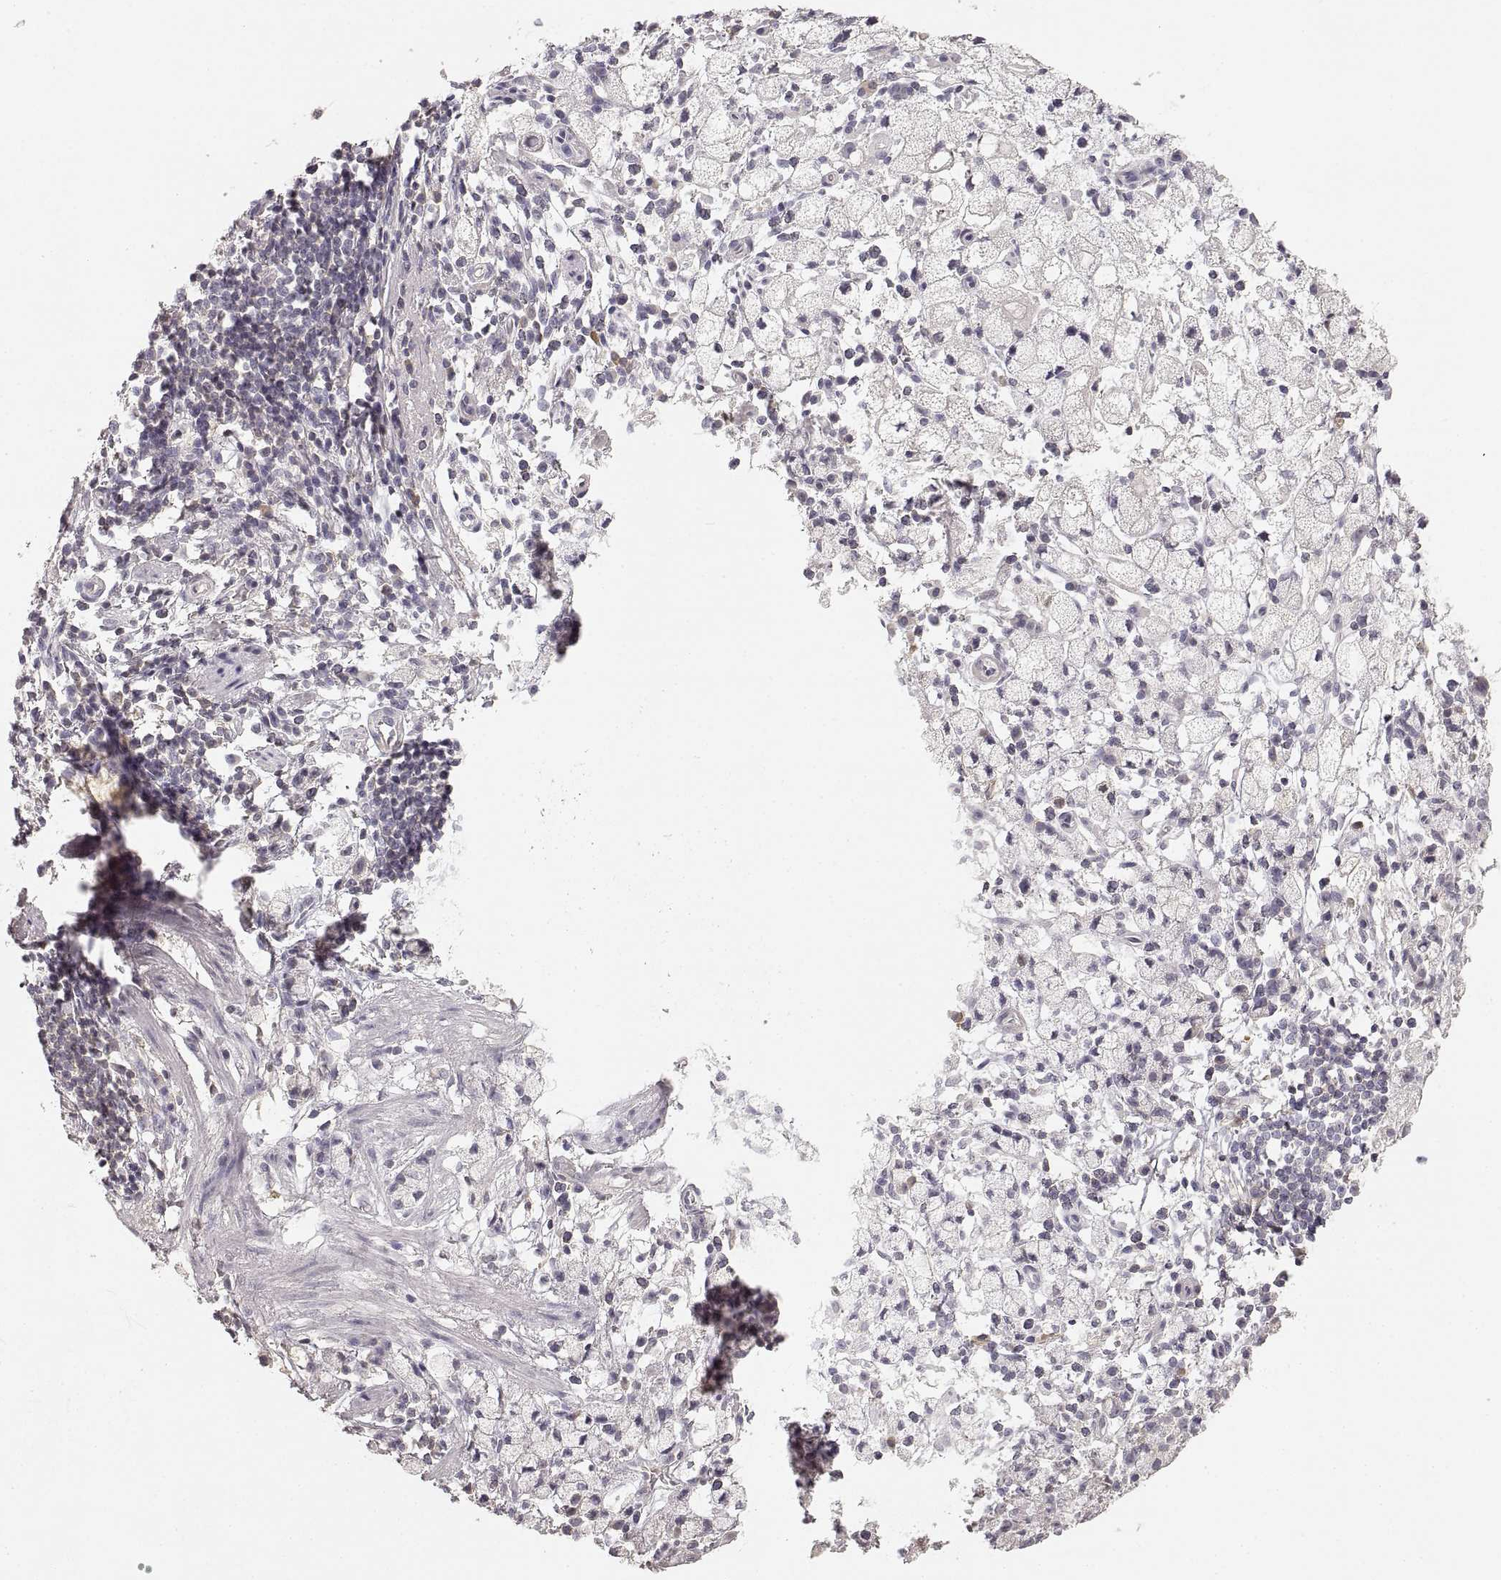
{"staining": {"intensity": "negative", "quantity": "none", "location": "none"}, "tissue": "stomach cancer", "cell_type": "Tumor cells", "image_type": "cancer", "snomed": [{"axis": "morphology", "description": "Adenocarcinoma, NOS"}, {"axis": "topography", "description": "Stomach"}], "caption": "A histopathology image of stomach cancer (adenocarcinoma) stained for a protein shows no brown staining in tumor cells.", "gene": "RUNDC3A", "patient": {"sex": "male", "age": 58}}